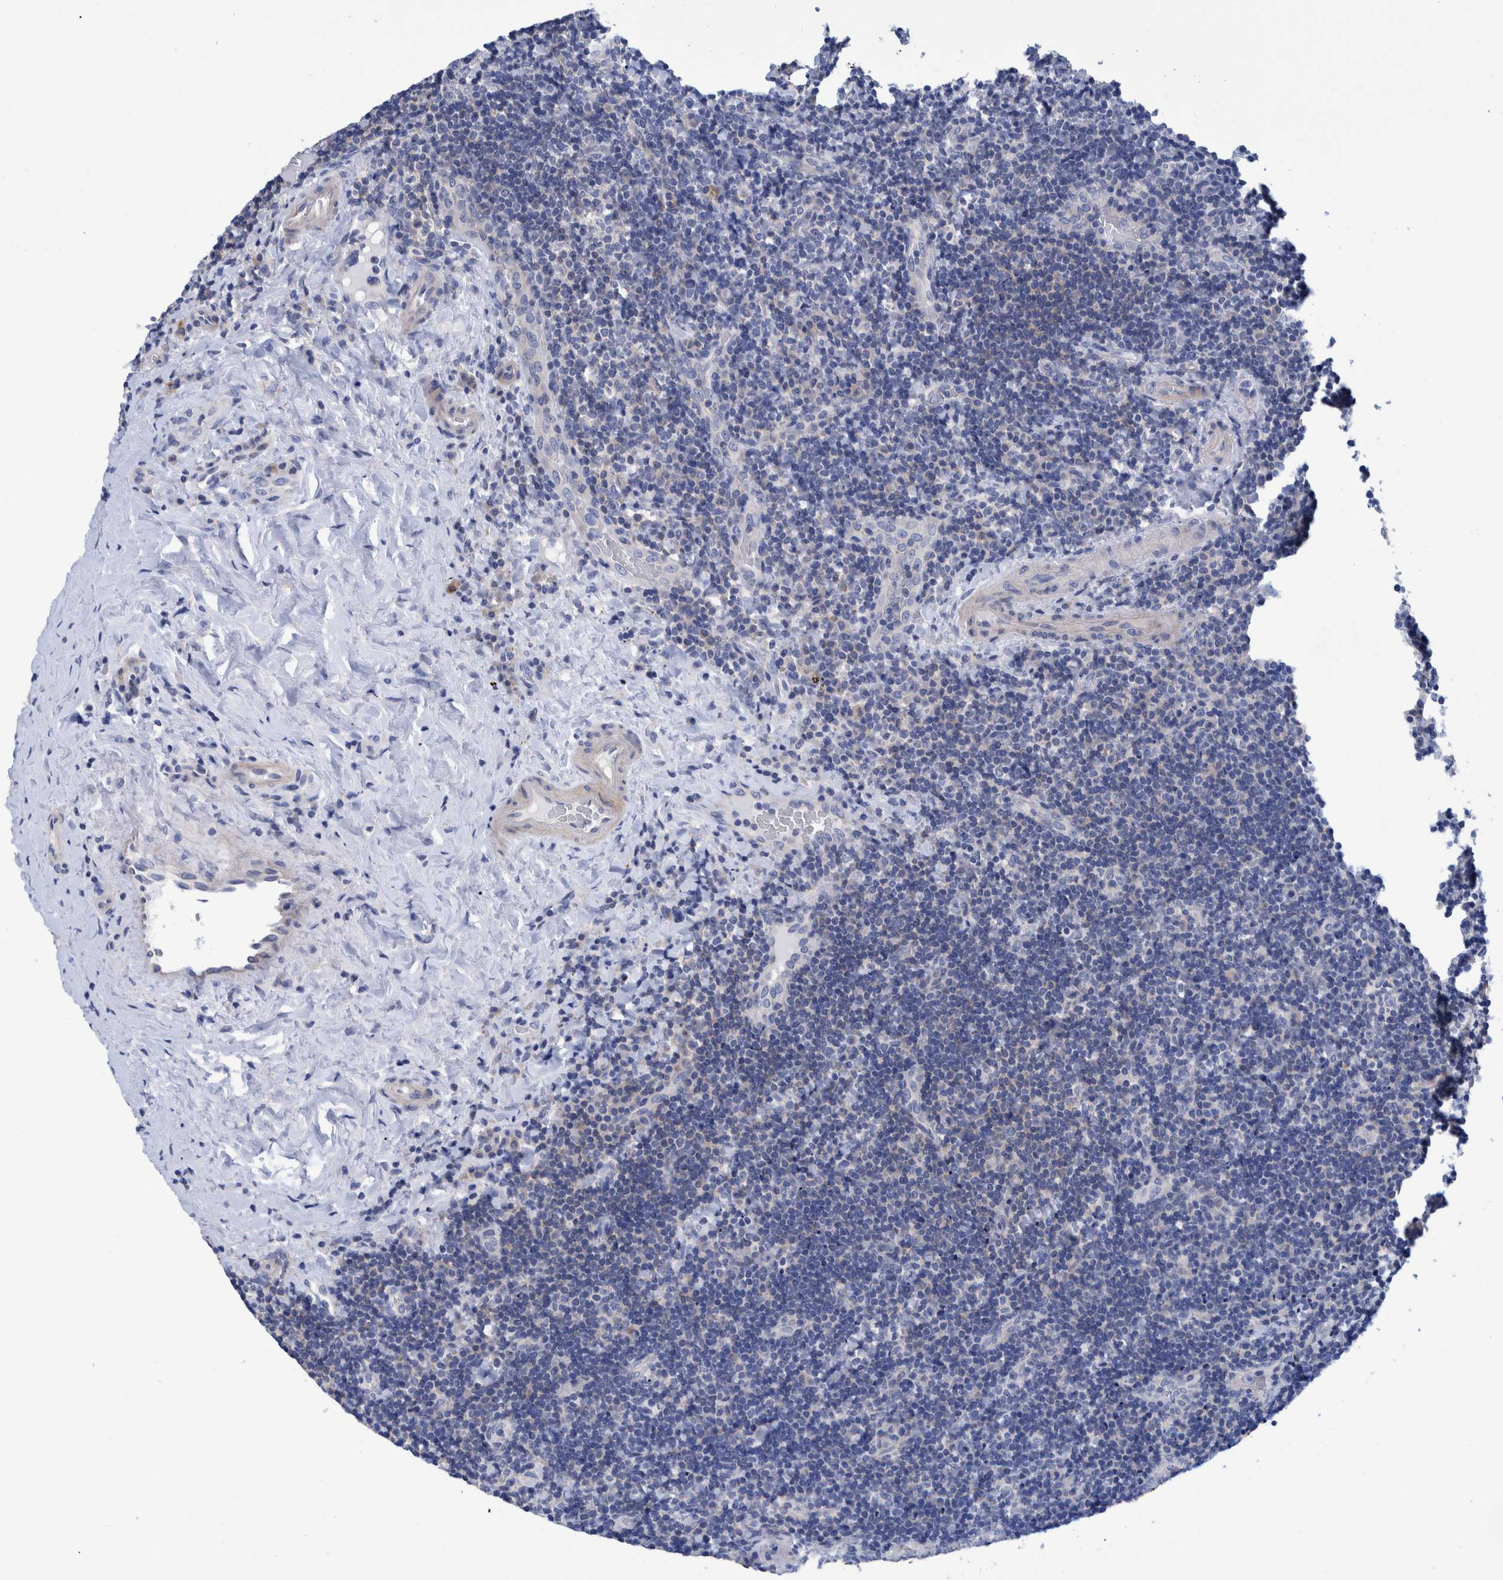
{"staining": {"intensity": "negative", "quantity": "none", "location": "none"}, "tissue": "lymphoma", "cell_type": "Tumor cells", "image_type": "cancer", "snomed": [{"axis": "morphology", "description": "Malignant lymphoma, non-Hodgkin's type, High grade"}, {"axis": "topography", "description": "Tonsil"}], "caption": "The IHC image has no significant expression in tumor cells of malignant lymphoma, non-Hodgkin's type (high-grade) tissue.", "gene": "MKS1", "patient": {"sex": "female", "age": 36}}